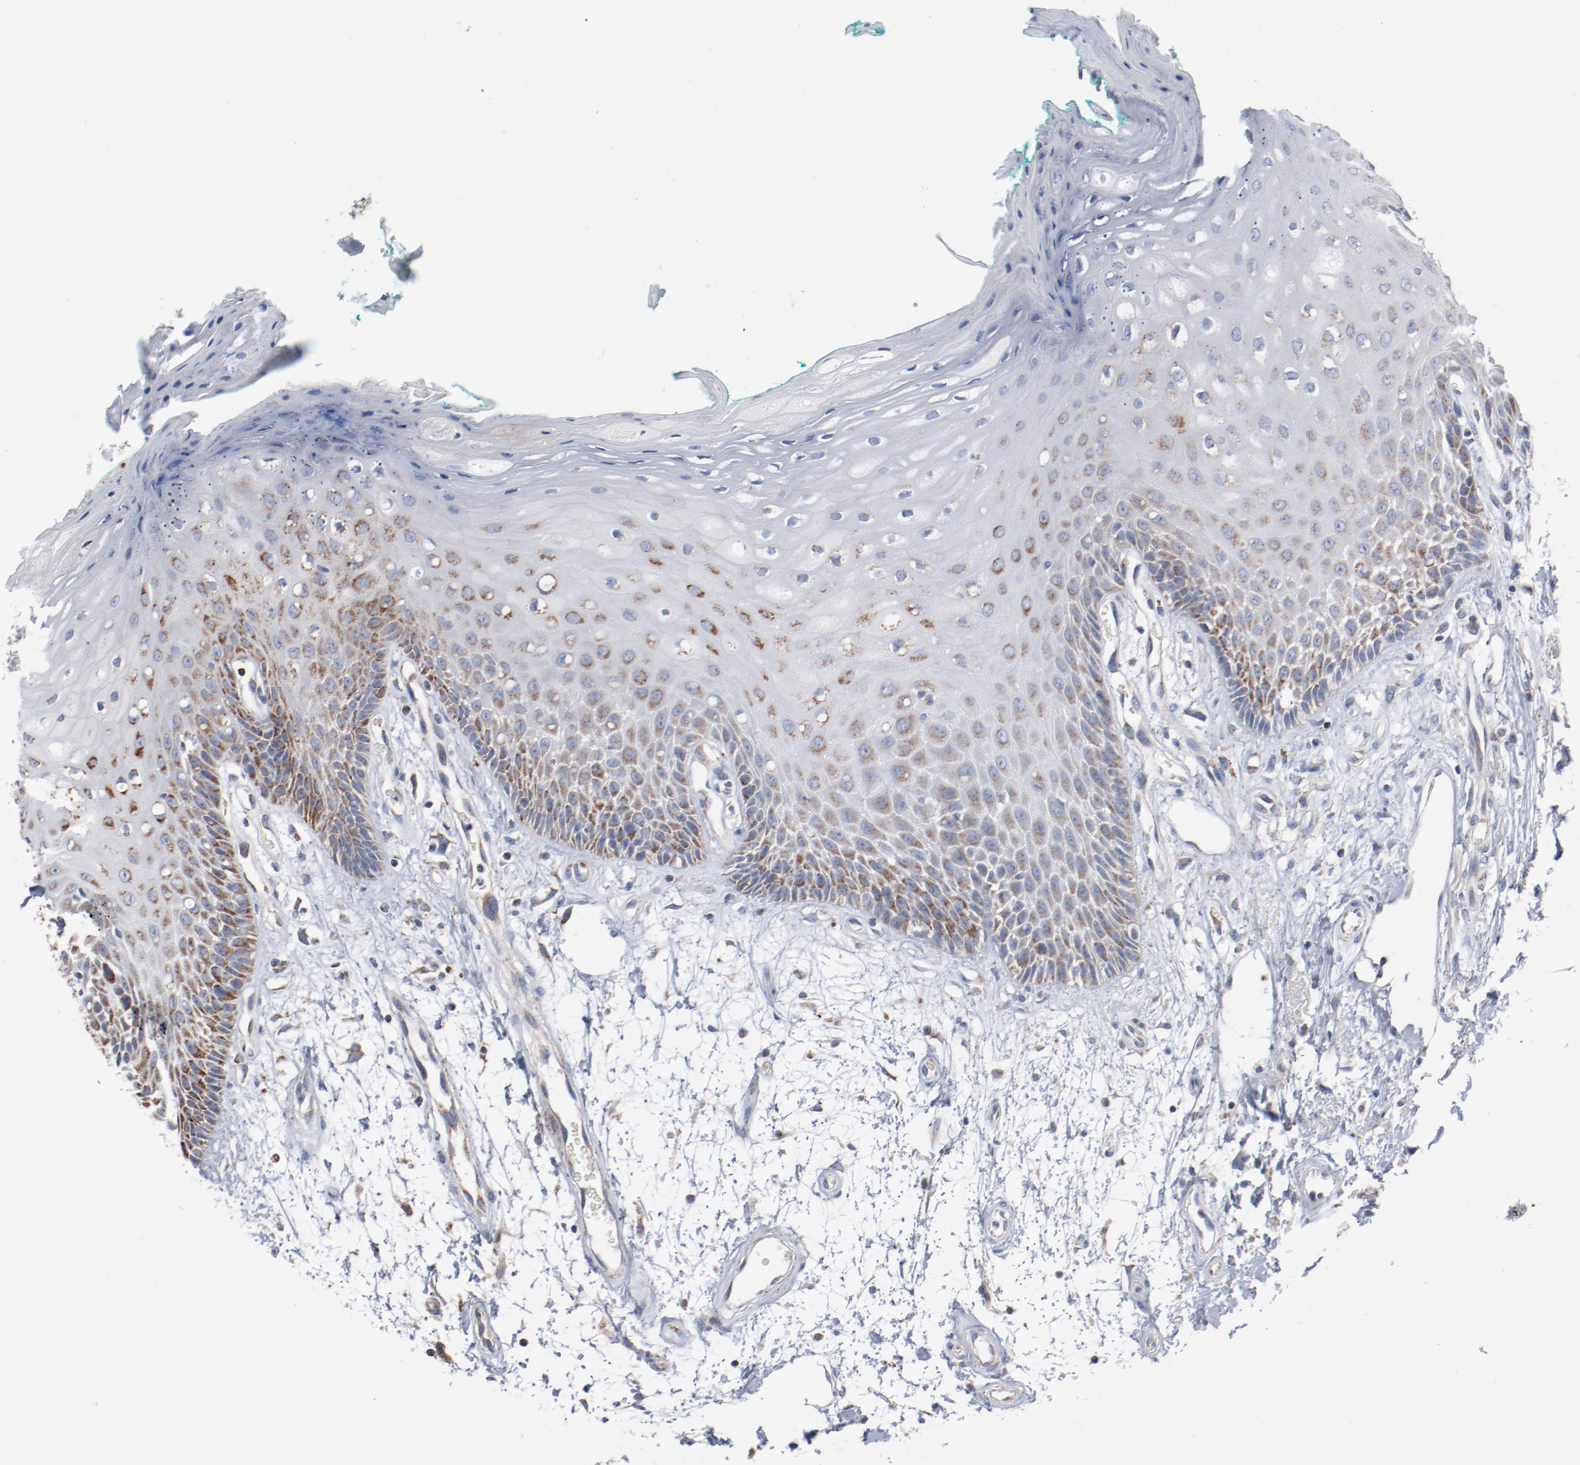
{"staining": {"intensity": "moderate", "quantity": "25%-75%", "location": "cytoplasmic/membranous"}, "tissue": "oral mucosa", "cell_type": "Squamous epithelial cells", "image_type": "normal", "snomed": [{"axis": "morphology", "description": "Normal tissue, NOS"}, {"axis": "morphology", "description": "Squamous cell carcinoma, NOS"}, {"axis": "topography", "description": "Skeletal muscle"}, {"axis": "topography", "description": "Oral tissue"}, {"axis": "topography", "description": "Head-Neck"}], "caption": "Oral mucosa was stained to show a protein in brown. There is medium levels of moderate cytoplasmic/membranous staining in about 25%-75% of squamous epithelial cells. Using DAB (3,3'-diaminobenzidine) (brown) and hematoxylin (blue) stains, captured at high magnification using brightfield microscopy.", "gene": "NDUFS4", "patient": {"sex": "female", "age": 84}}